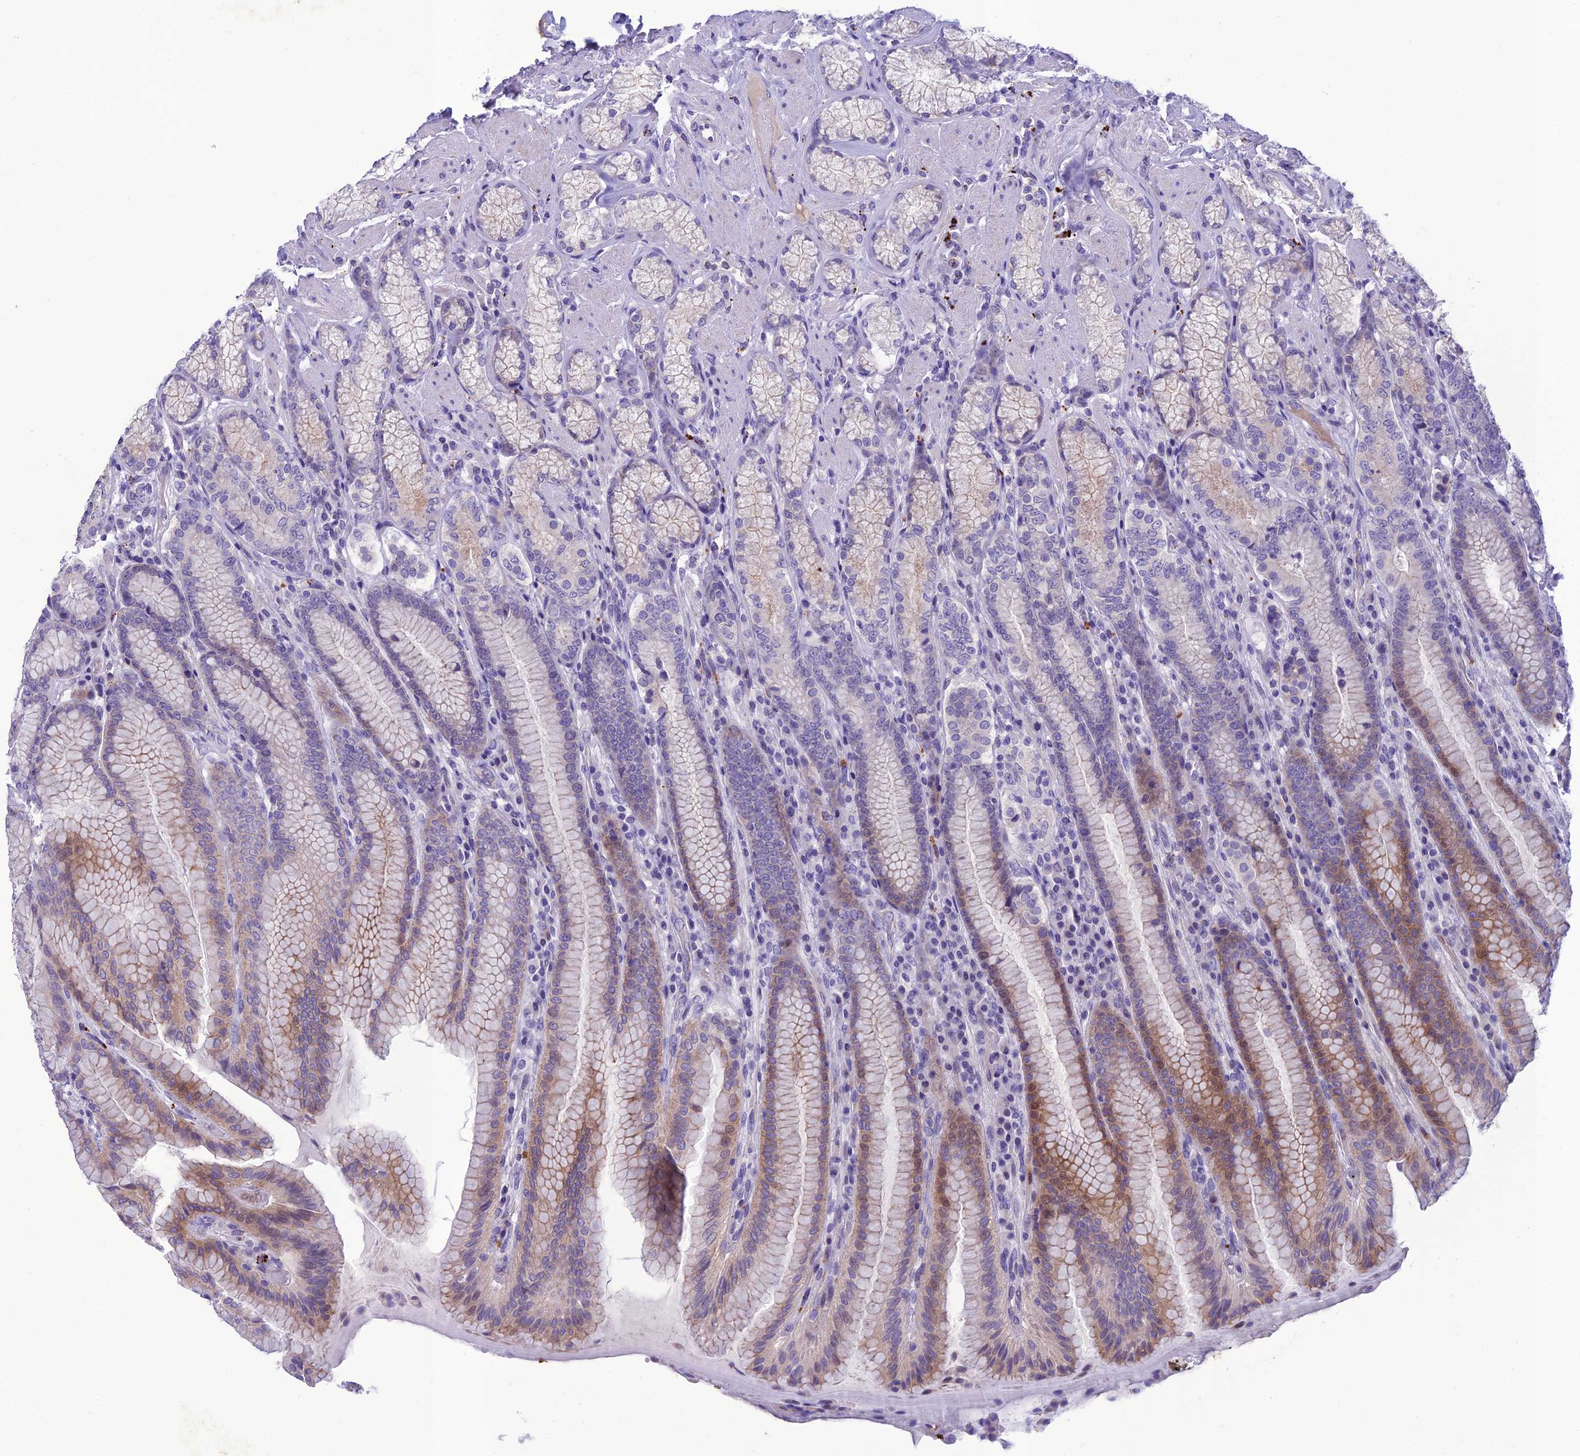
{"staining": {"intensity": "moderate", "quantity": "<25%", "location": "cytoplasmic/membranous"}, "tissue": "stomach", "cell_type": "Glandular cells", "image_type": "normal", "snomed": [{"axis": "morphology", "description": "Normal tissue, NOS"}, {"axis": "topography", "description": "Stomach, upper"}, {"axis": "topography", "description": "Stomach, lower"}], "caption": "Immunohistochemistry (IHC) histopathology image of unremarkable stomach stained for a protein (brown), which shows low levels of moderate cytoplasmic/membranous positivity in approximately <25% of glandular cells.", "gene": "IFT172", "patient": {"sex": "female", "age": 76}}